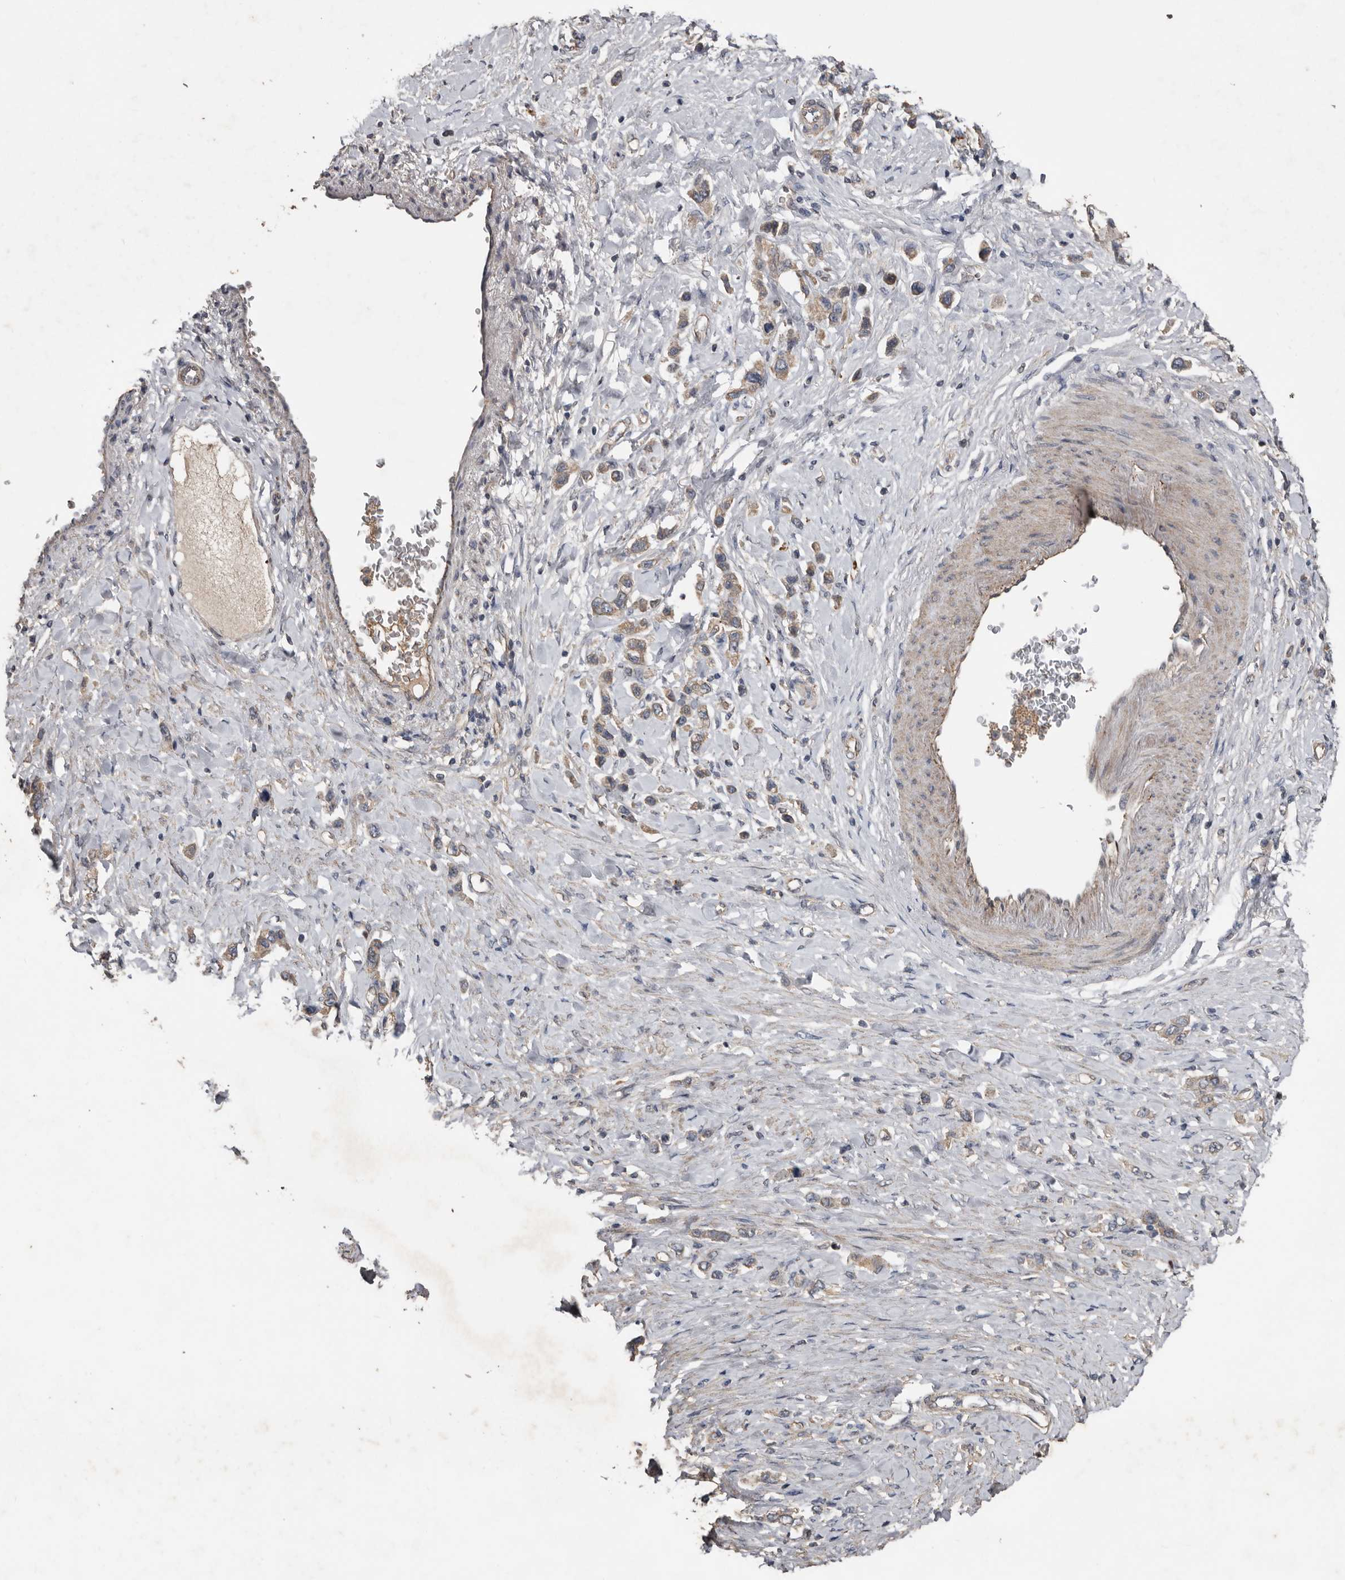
{"staining": {"intensity": "weak", "quantity": ">75%", "location": "cytoplasmic/membranous"}, "tissue": "stomach cancer", "cell_type": "Tumor cells", "image_type": "cancer", "snomed": [{"axis": "morphology", "description": "Adenocarcinoma, NOS"}, {"axis": "topography", "description": "Stomach"}], "caption": "High-magnification brightfield microscopy of adenocarcinoma (stomach) stained with DAB (brown) and counterstained with hematoxylin (blue). tumor cells exhibit weak cytoplasmic/membranous staining is appreciated in about>75% of cells. The staining was performed using DAB to visualize the protein expression in brown, while the nuclei were stained in blue with hematoxylin (Magnification: 20x).", "gene": "HYAL4", "patient": {"sex": "female", "age": 65}}